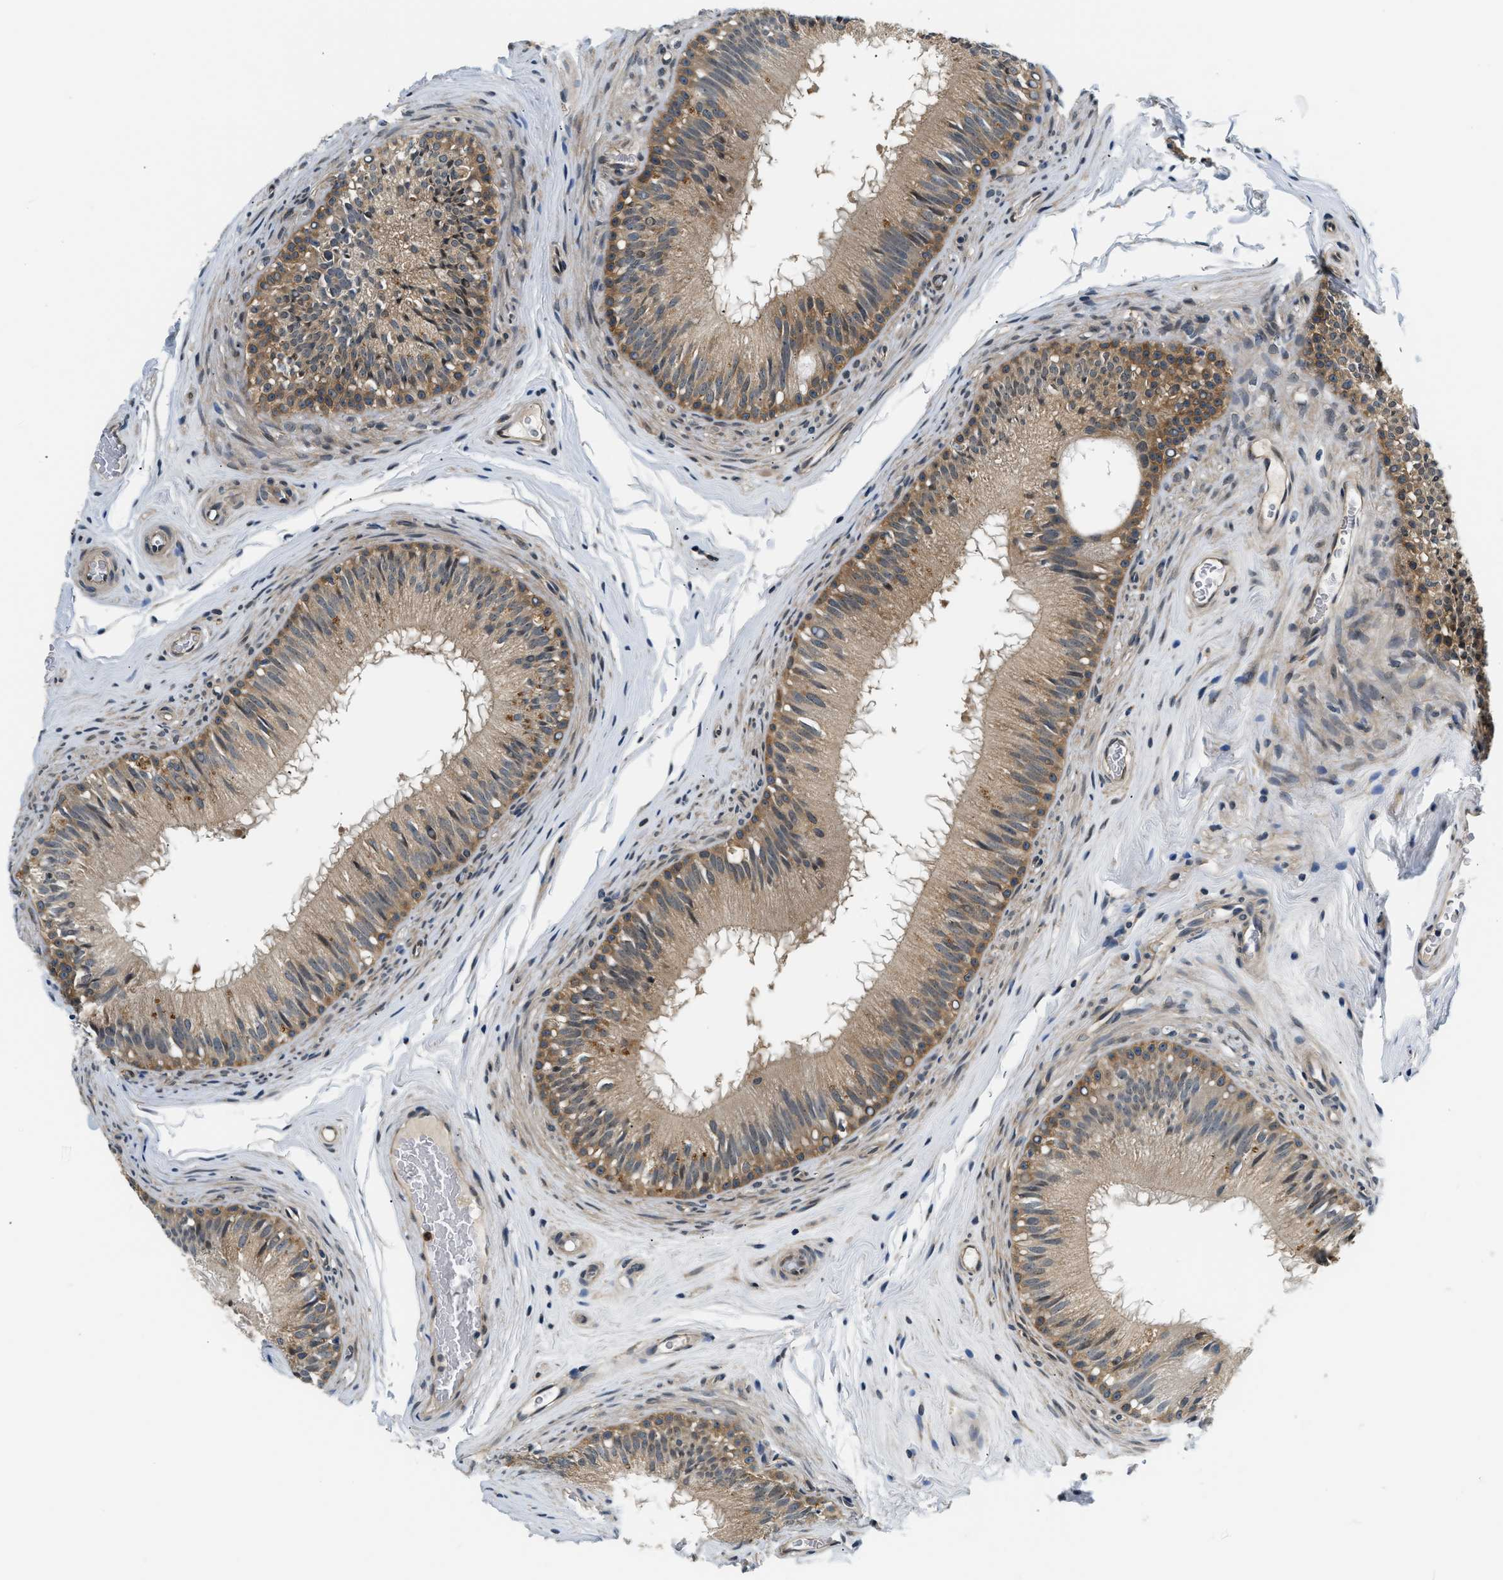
{"staining": {"intensity": "moderate", "quantity": "<25%", "location": "cytoplasmic/membranous"}, "tissue": "epididymis", "cell_type": "Glandular cells", "image_type": "normal", "snomed": [{"axis": "morphology", "description": "Normal tissue, NOS"}, {"axis": "topography", "description": "Testis"}, {"axis": "topography", "description": "Epididymis"}], "caption": "This photomicrograph shows benign epididymis stained with immunohistochemistry (IHC) to label a protein in brown. The cytoplasmic/membranous of glandular cells show moderate positivity for the protein. Nuclei are counter-stained blue.", "gene": "SMAD4", "patient": {"sex": "male", "age": 36}}